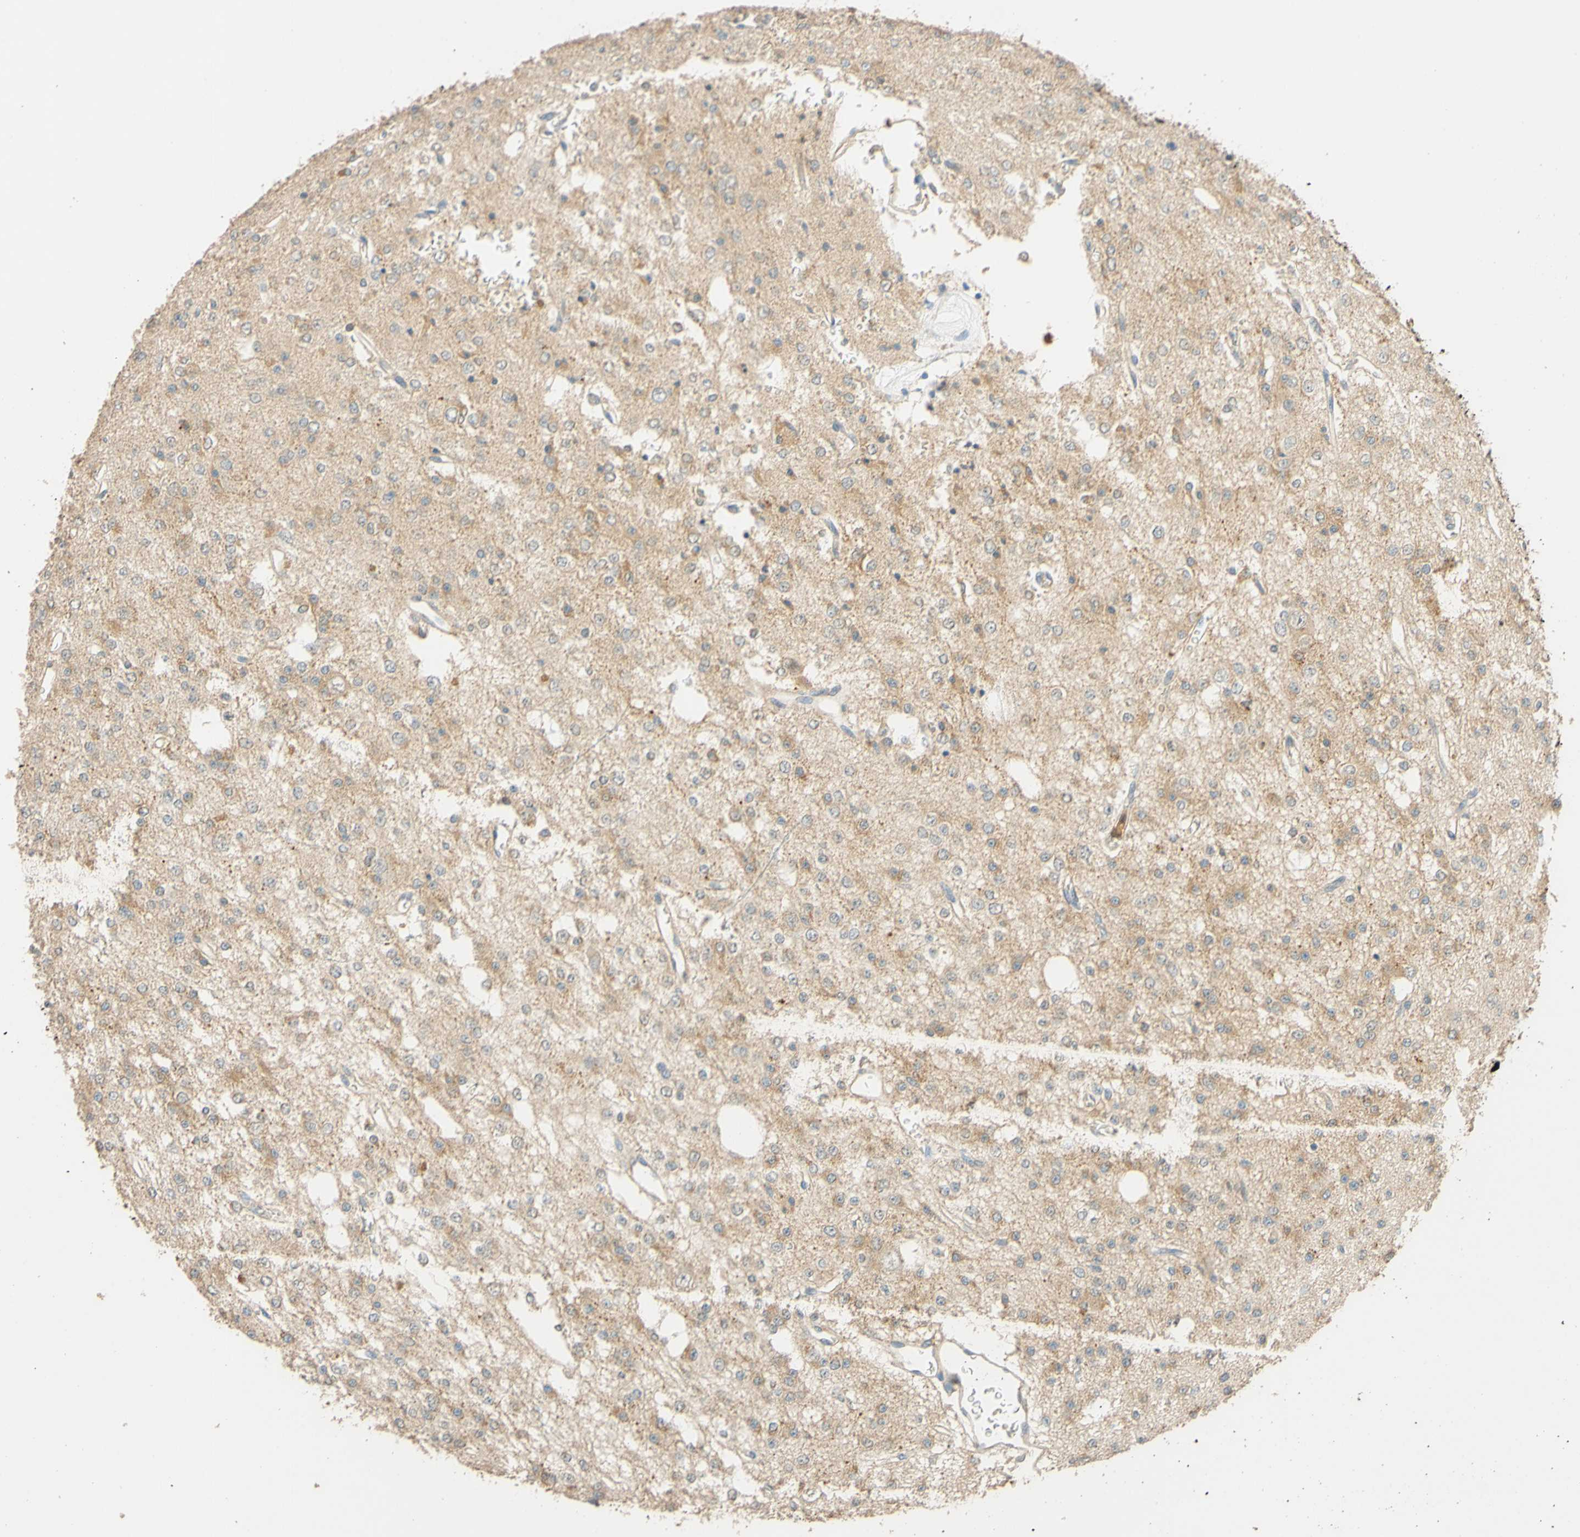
{"staining": {"intensity": "weak", "quantity": "25%-75%", "location": "cytoplasmic/membranous"}, "tissue": "glioma", "cell_type": "Tumor cells", "image_type": "cancer", "snomed": [{"axis": "morphology", "description": "Glioma, malignant, Low grade"}, {"axis": "topography", "description": "Brain"}], "caption": "Human glioma stained for a protein (brown) demonstrates weak cytoplasmic/membranous positive expression in about 25%-75% of tumor cells.", "gene": "ENTREP2", "patient": {"sex": "male", "age": 38}}